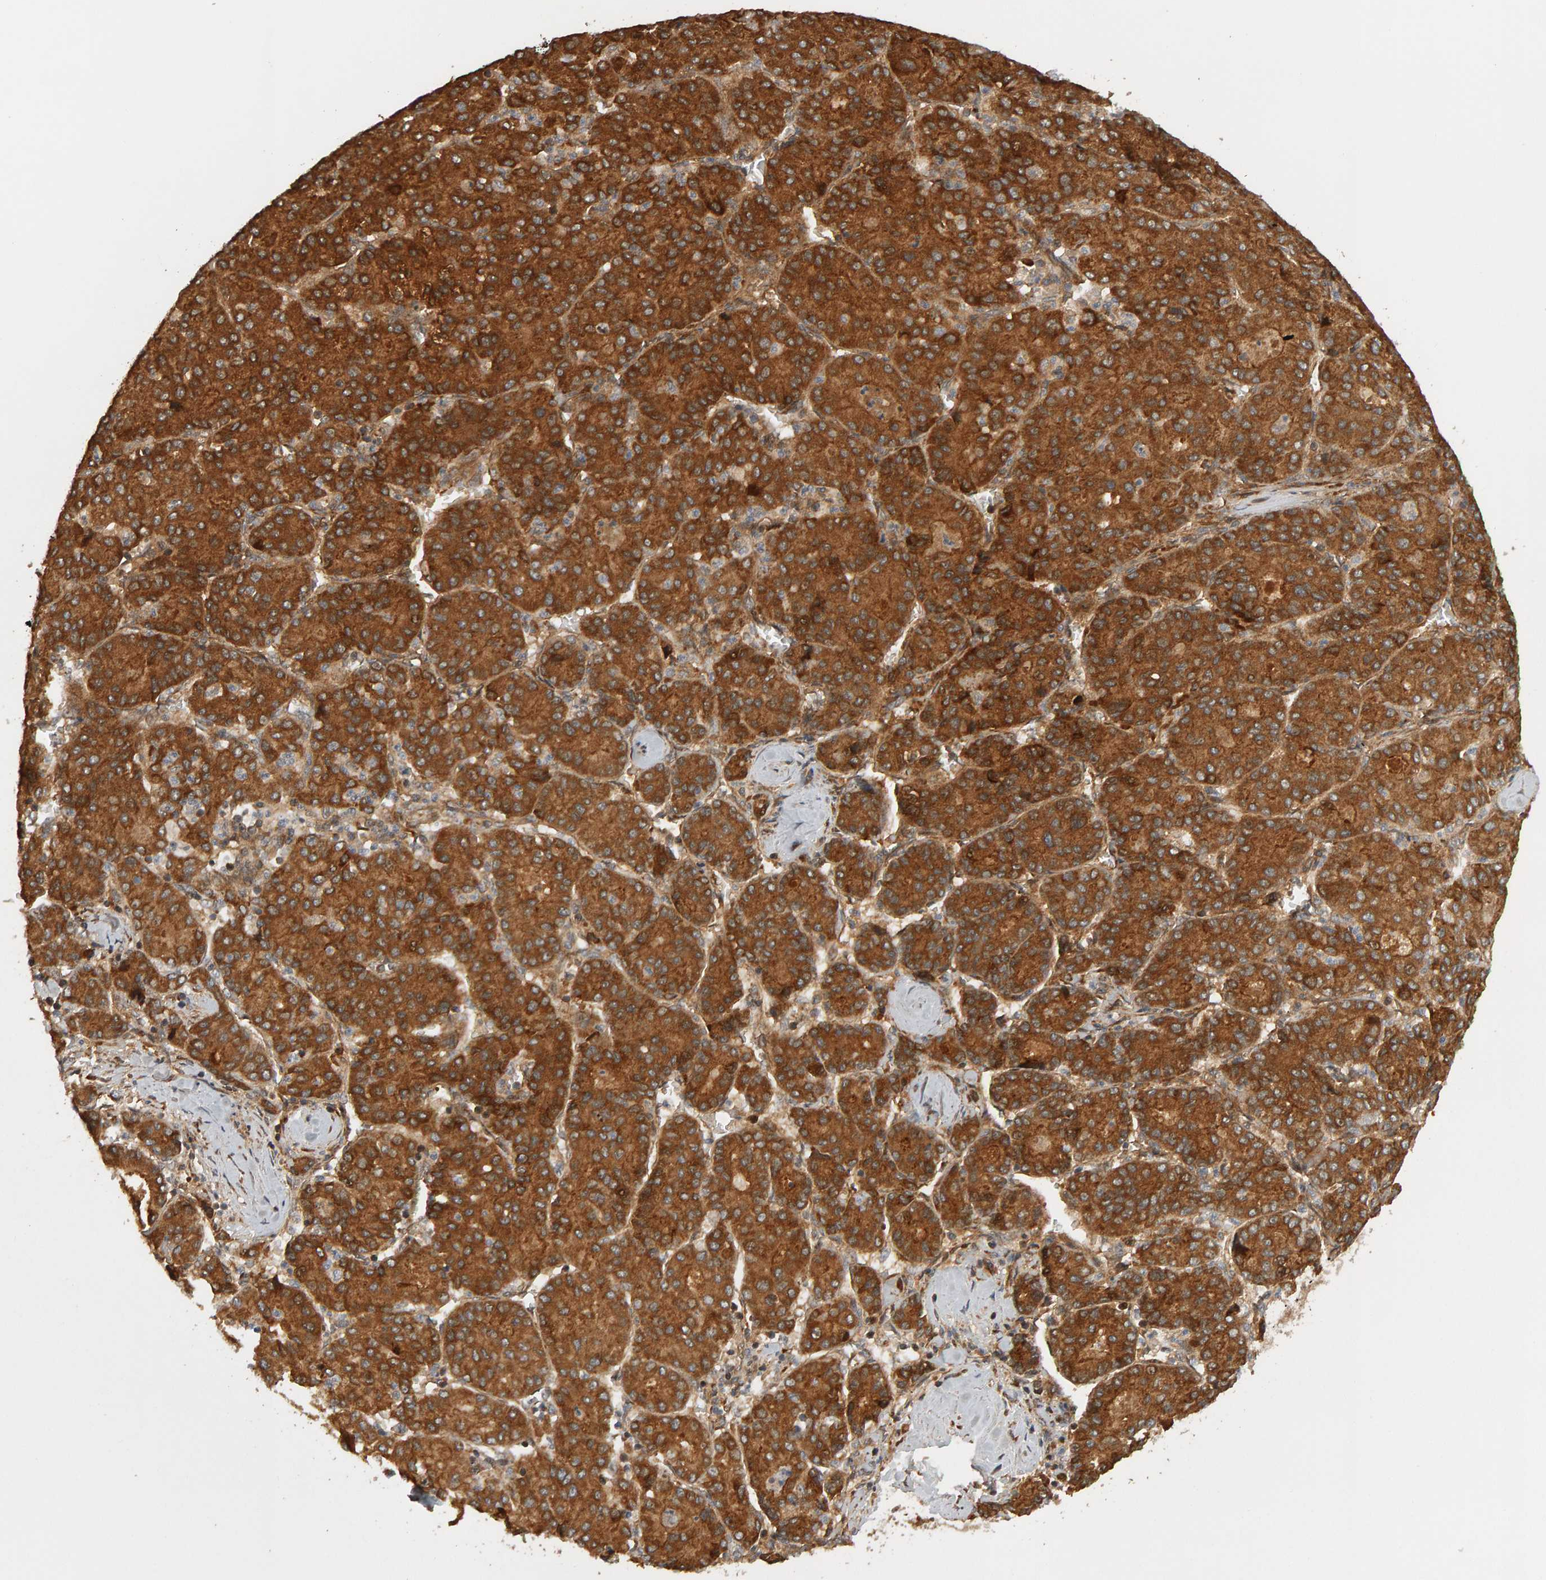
{"staining": {"intensity": "strong", "quantity": ">75%", "location": "cytoplasmic/membranous"}, "tissue": "liver cancer", "cell_type": "Tumor cells", "image_type": "cancer", "snomed": [{"axis": "morphology", "description": "Carcinoma, Hepatocellular, NOS"}, {"axis": "topography", "description": "Liver"}], "caption": "This micrograph demonstrates IHC staining of hepatocellular carcinoma (liver), with high strong cytoplasmic/membranous expression in approximately >75% of tumor cells.", "gene": "ZFAND1", "patient": {"sex": "male", "age": 65}}